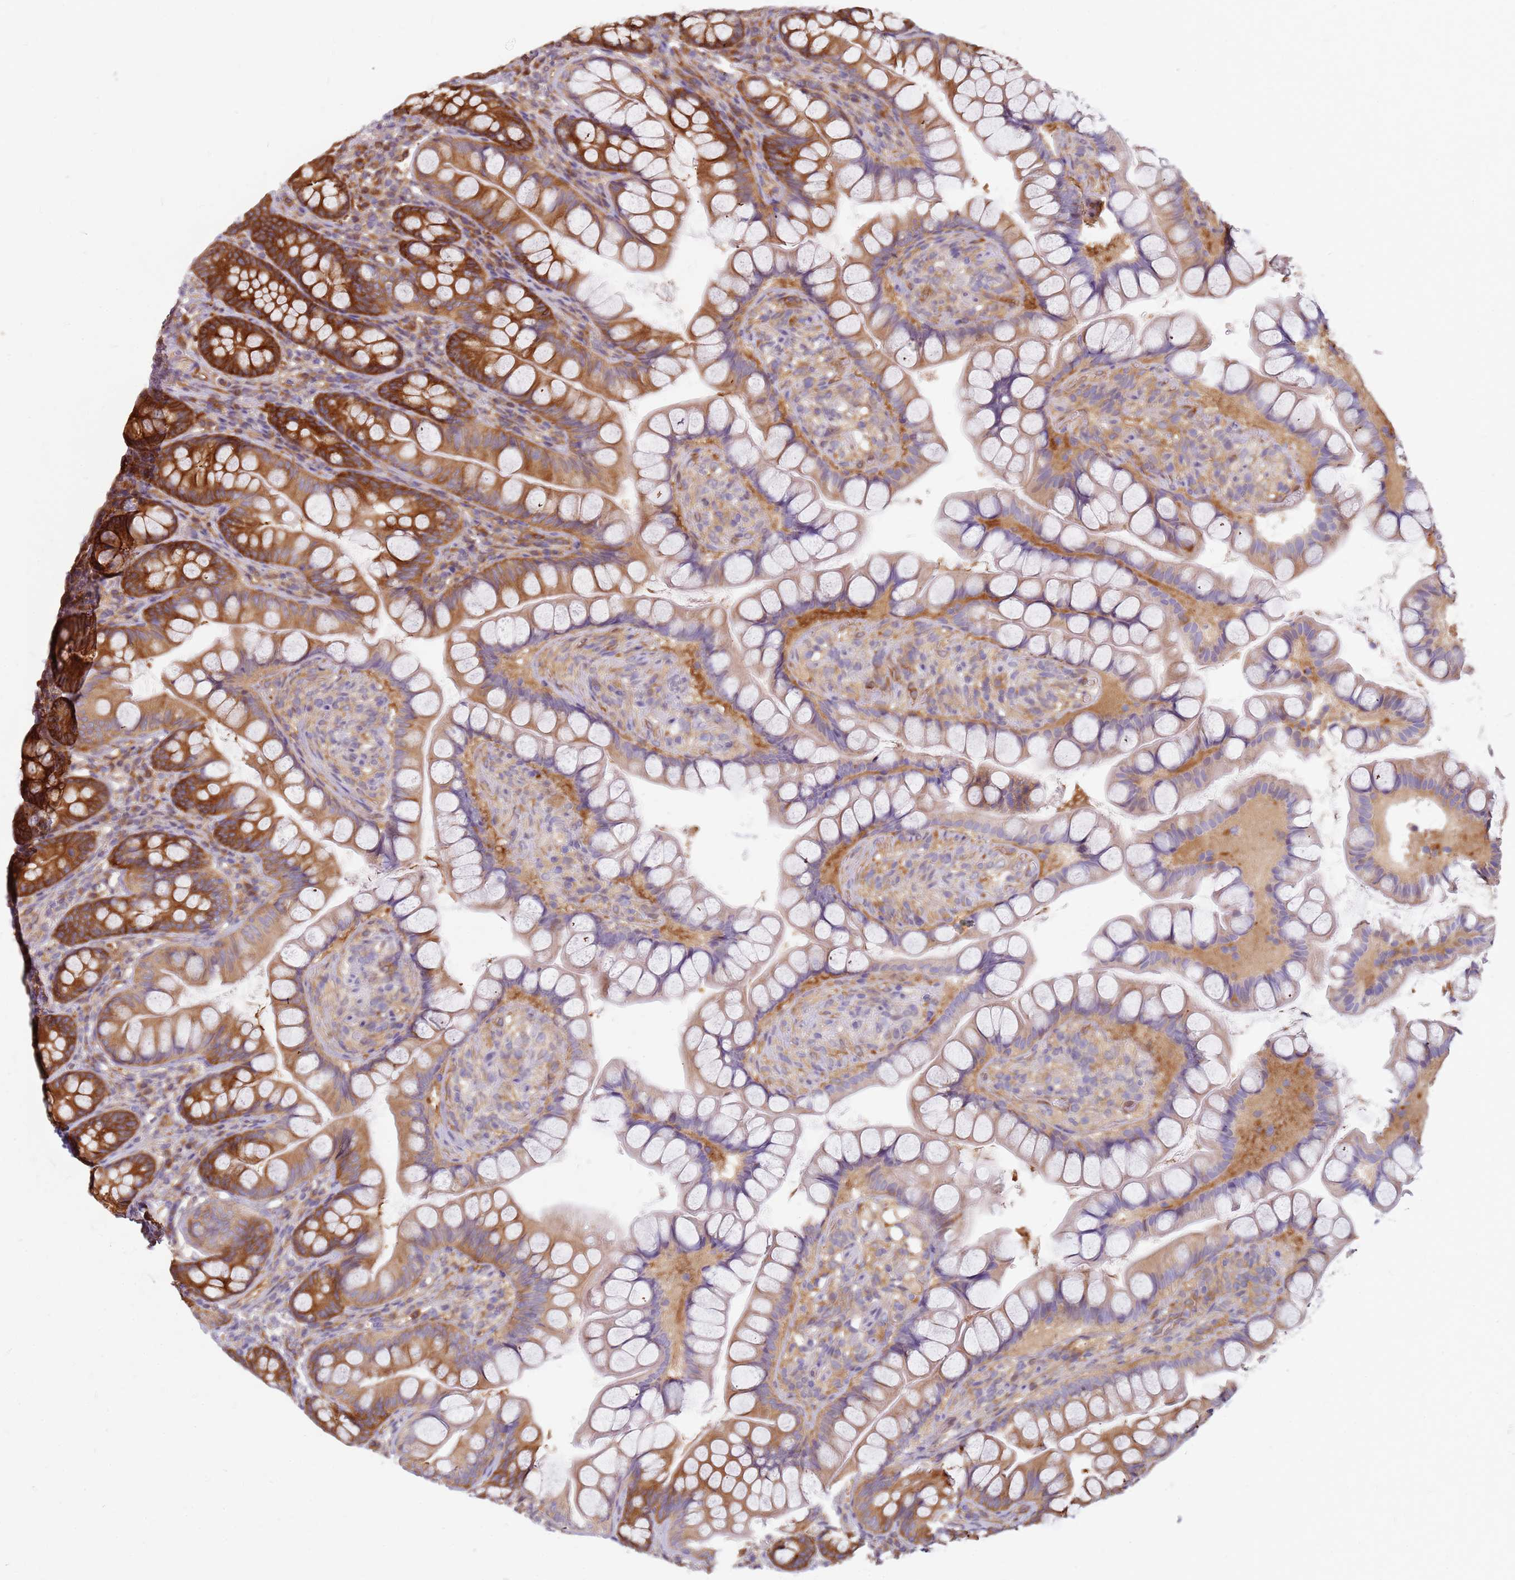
{"staining": {"intensity": "strong", "quantity": "25%-75%", "location": "cytoplasmic/membranous"}, "tissue": "small intestine", "cell_type": "Glandular cells", "image_type": "normal", "snomed": [{"axis": "morphology", "description": "Normal tissue, NOS"}, {"axis": "topography", "description": "Small intestine"}], "caption": "Protein staining of normal small intestine exhibits strong cytoplasmic/membranous expression in approximately 25%-75% of glandular cells. (IHC, brightfield microscopy, high magnification).", "gene": "HDX", "patient": {"sex": "male", "age": 70}}